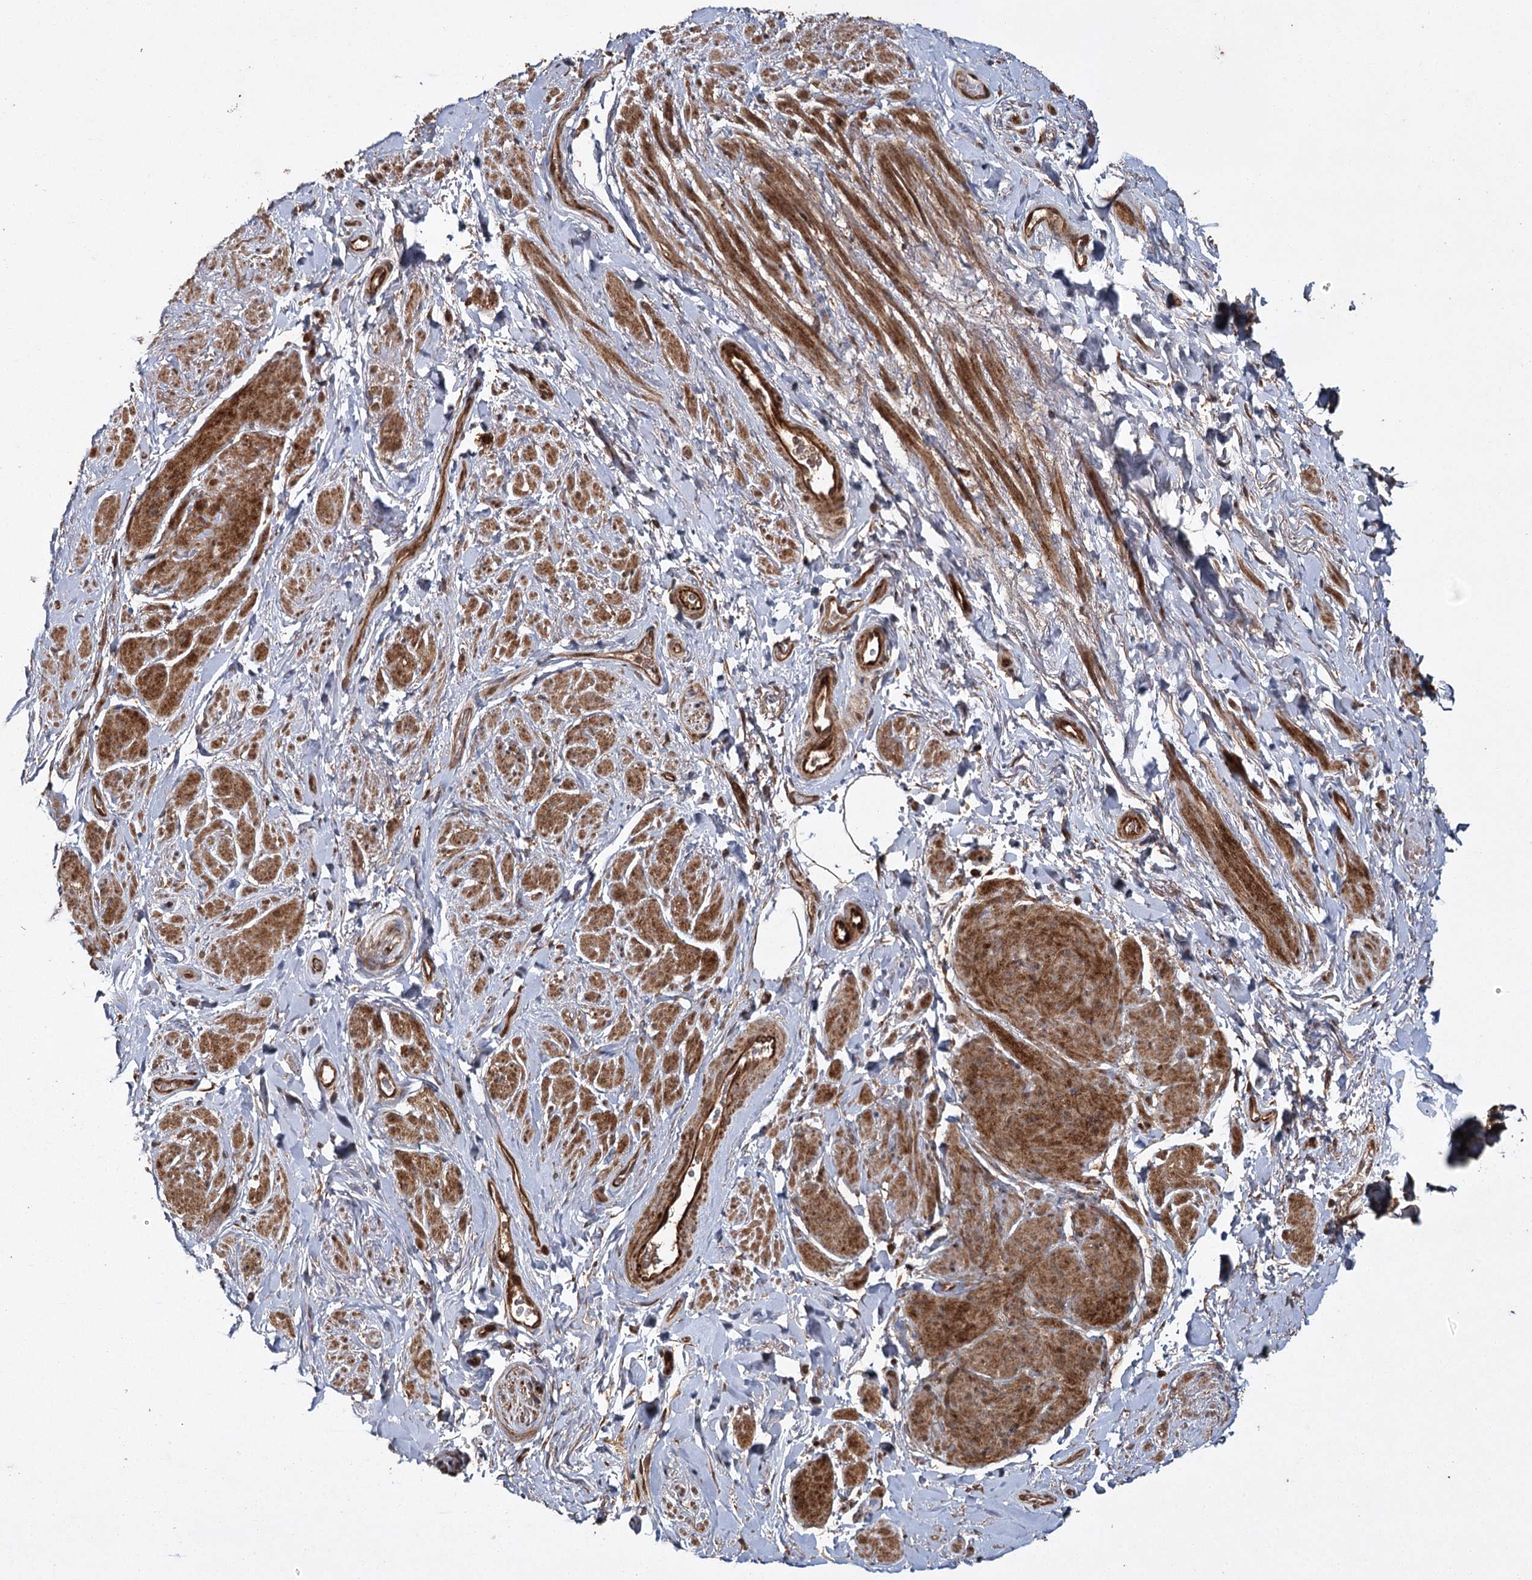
{"staining": {"intensity": "moderate", "quantity": ">75%", "location": "cytoplasmic/membranous"}, "tissue": "smooth muscle", "cell_type": "Smooth muscle cells", "image_type": "normal", "snomed": [{"axis": "morphology", "description": "Normal tissue, NOS"}, {"axis": "topography", "description": "Smooth muscle"}, {"axis": "topography", "description": "Peripheral nerve tissue"}], "caption": "Immunohistochemistry (IHC) micrograph of benign smooth muscle: smooth muscle stained using immunohistochemistry (IHC) demonstrates medium levels of moderate protein expression localized specifically in the cytoplasmic/membranous of smooth muscle cells, appearing as a cytoplasmic/membranous brown color.", "gene": "RPAP3", "patient": {"sex": "male", "age": 69}}